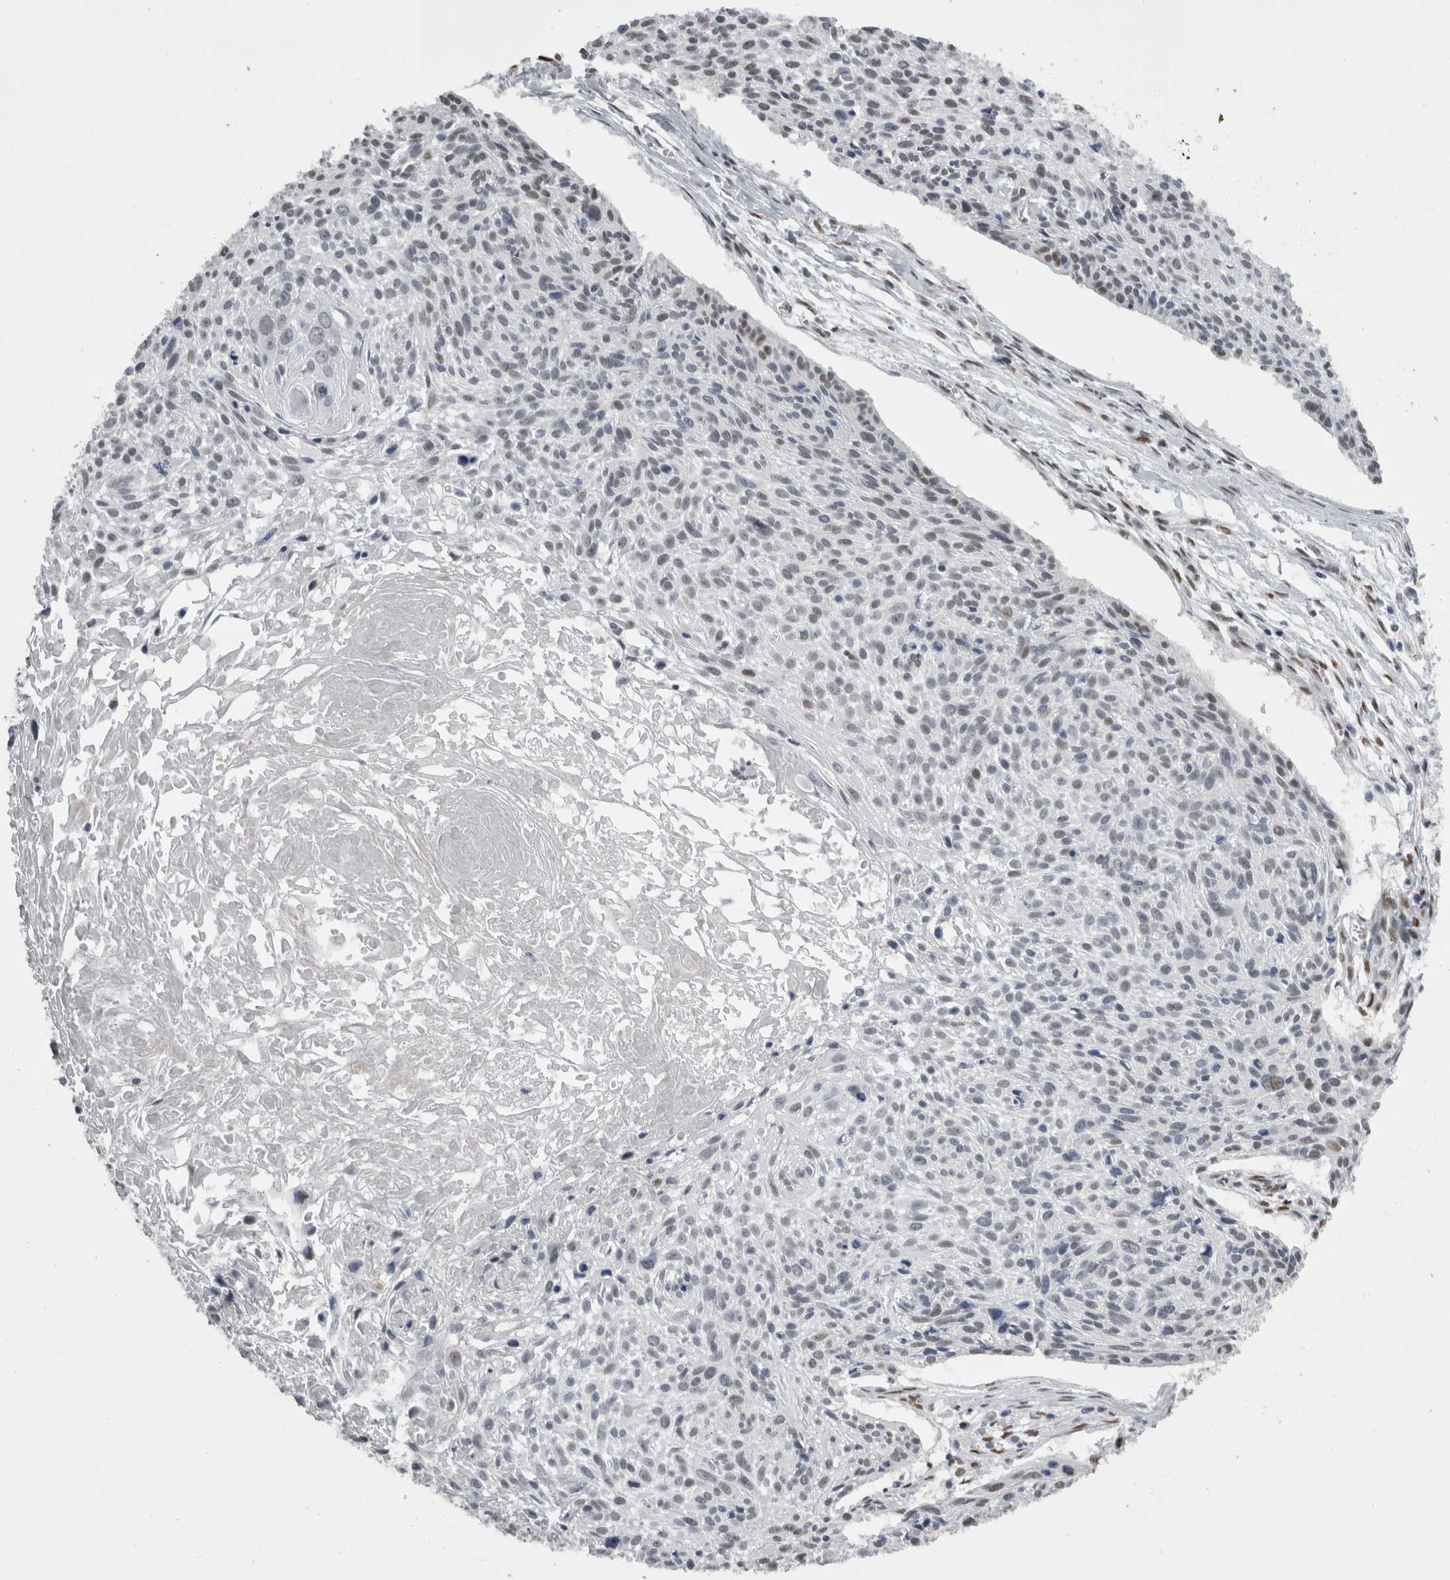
{"staining": {"intensity": "weak", "quantity": "<25%", "location": "nuclear"}, "tissue": "cervical cancer", "cell_type": "Tumor cells", "image_type": "cancer", "snomed": [{"axis": "morphology", "description": "Squamous cell carcinoma, NOS"}, {"axis": "topography", "description": "Cervix"}], "caption": "IHC of human cervical cancer displays no positivity in tumor cells.", "gene": "C1orf54", "patient": {"sex": "female", "age": 51}}